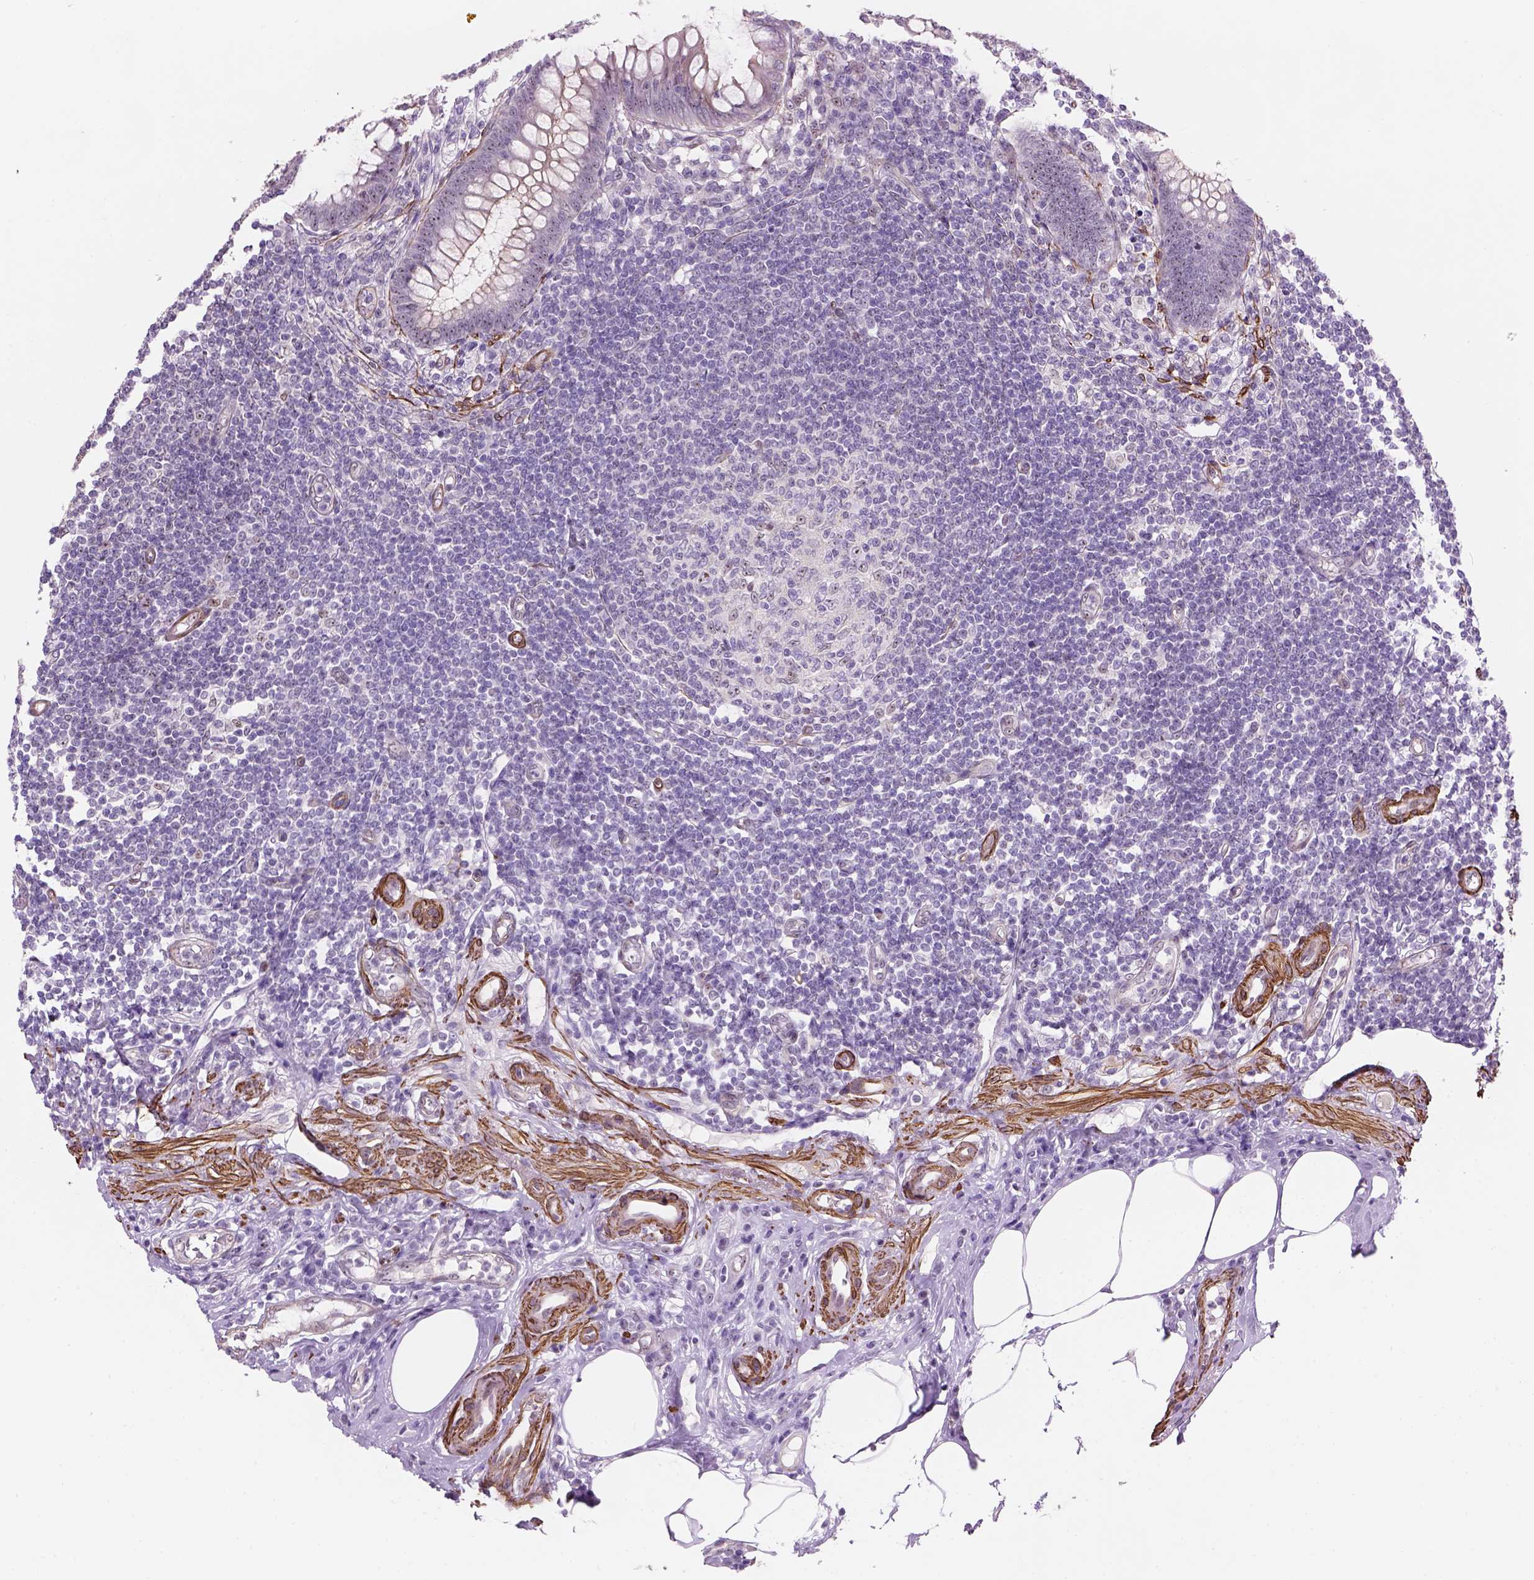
{"staining": {"intensity": "moderate", "quantity": ">75%", "location": "nuclear"}, "tissue": "appendix", "cell_type": "Glandular cells", "image_type": "normal", "snomed": [{"axis": "morphology", "description": "Normal tissue, NOS"}, {"axis": "topography", "description": "Appendix"}], "caption": "Immunohistochemical staining of unremarkable appendix shows moderate nuclear protein staining in approximately >75% of glandular cells. (brown staining indicates protein expression, while blue staining denotes nuclei).", "gene": "RRS1", "patient": {"sex": "female", "age": 57}}